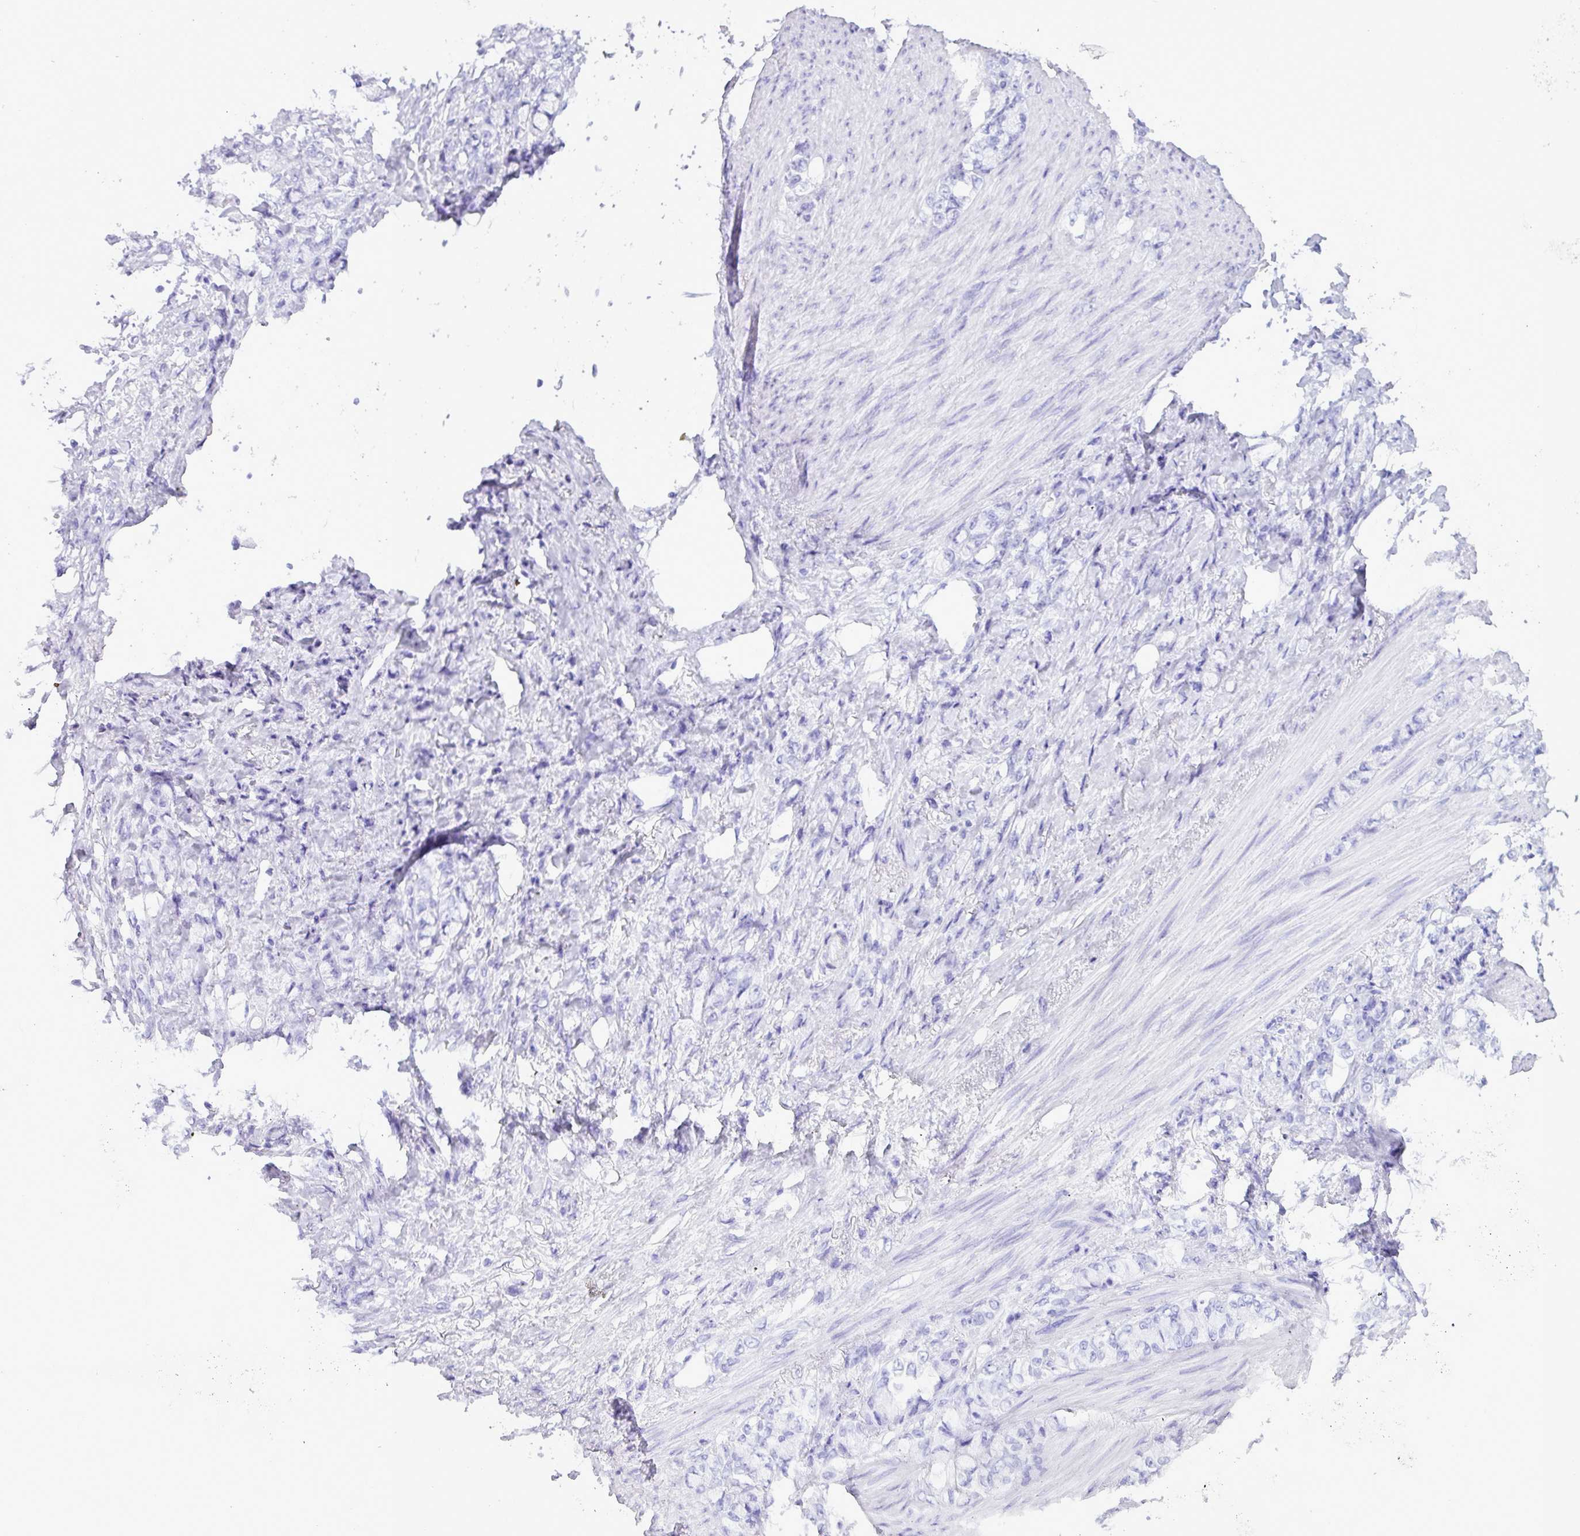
{"staining": {"intensity": "negative", "quantity": "none", "location": "none"}, "tissue": "stomach cancer", "cell_type": "Tumor cells", "image_type": "cancer", "snomed": [{"axis": "morphology", "description": "Normal tissue, NOS"}, {"axis": "morphology", "description": "Adenocarcinoma, NOS"}, {"axis": "topography", "description": "Stomach"}], "caption": "A photomicrograph of human stomach cancer is negative for staining in tumor cells.", "gene": "TNFSF12", "patient": {"sex": "female", "age": 79}}